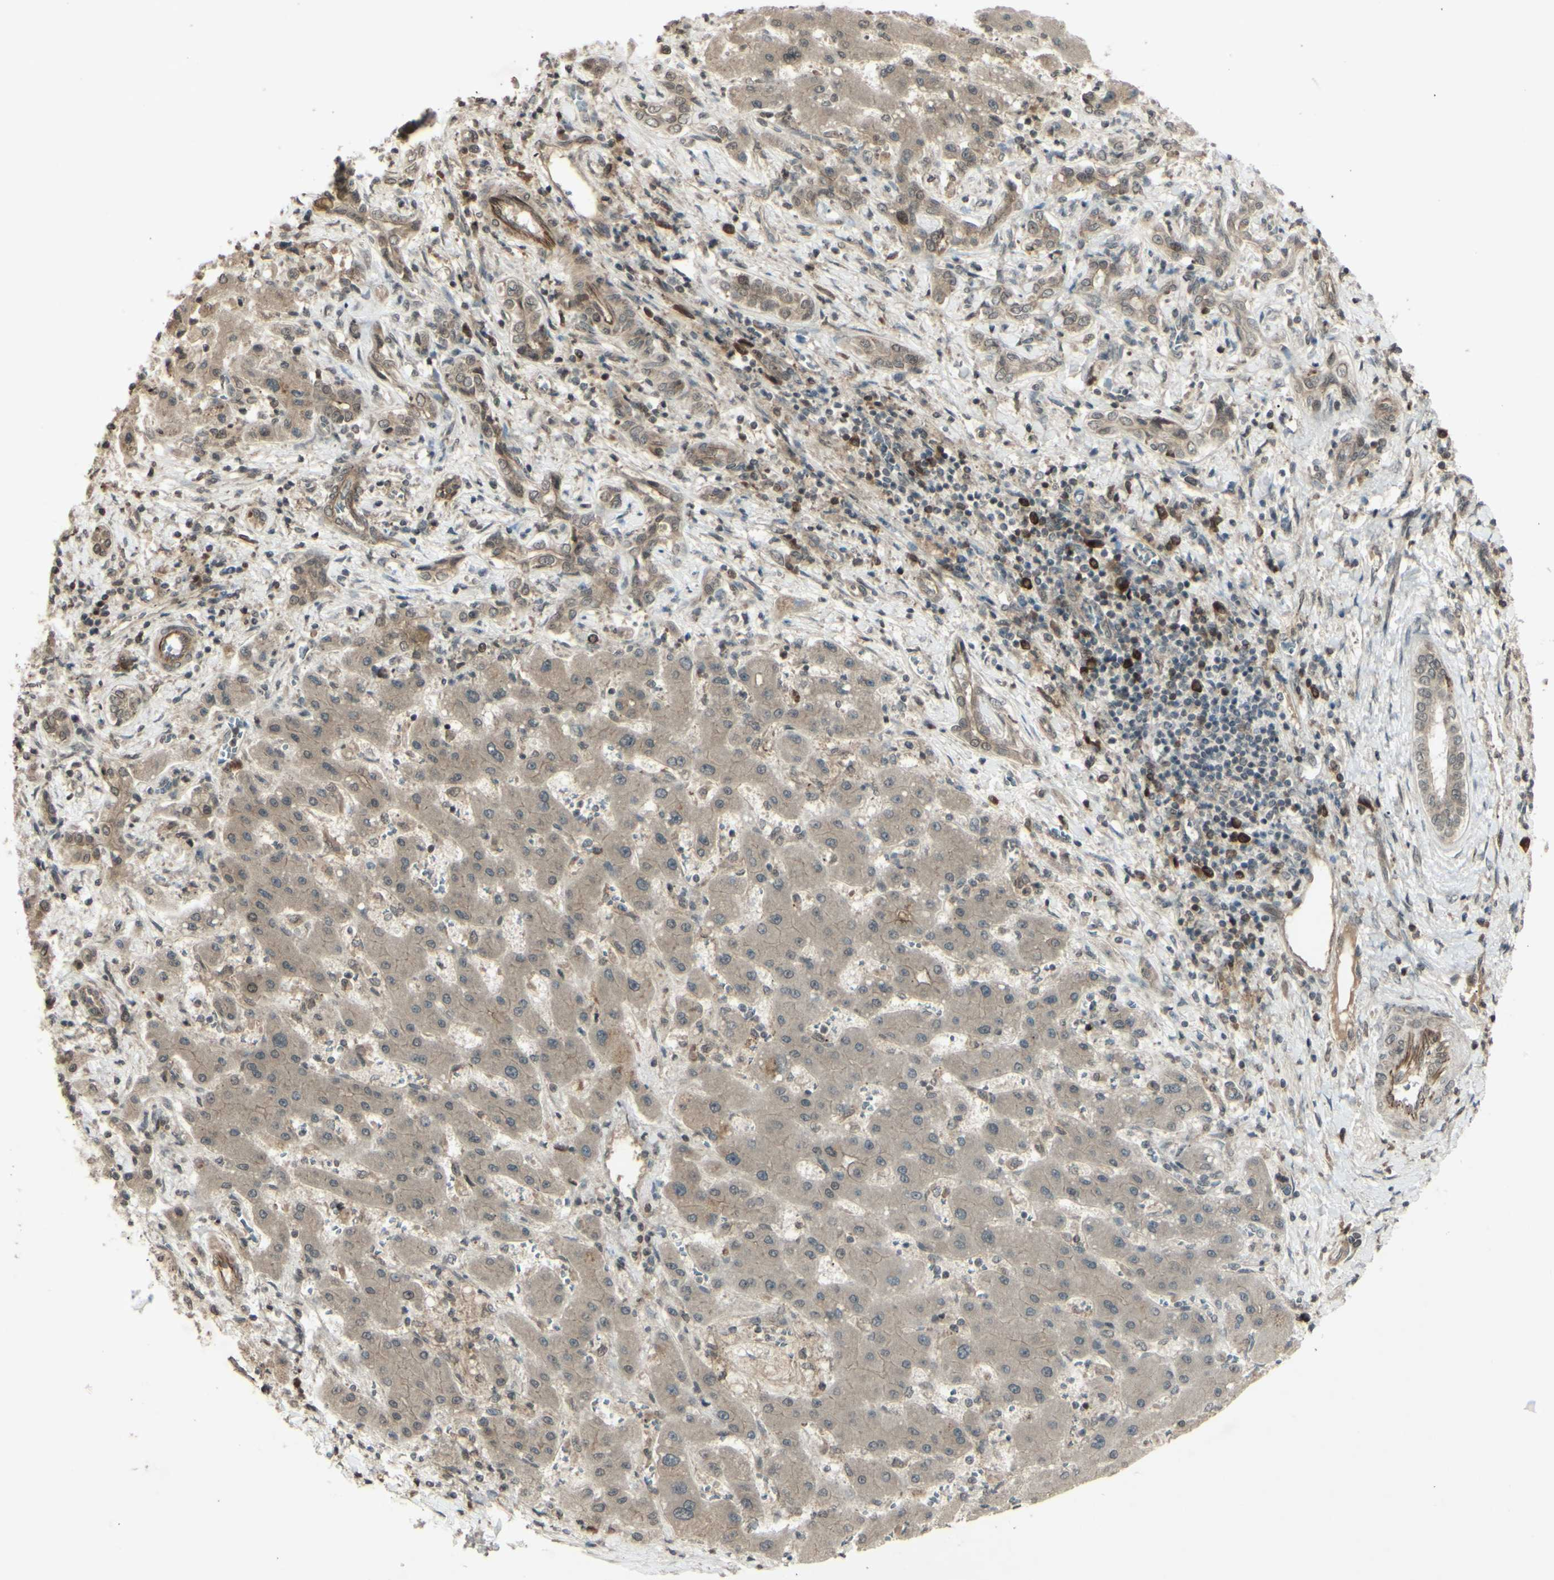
{"staining": {"intensity": "weak", "quantity": ">75%", "location": "cytoplasmic/membranous"}, "tissue": "liver cancer", "cell_type": "Tumor cells", "image_type": "cancer", "snomed": [{"axis": "morphology", "description": "Cholangiocarcinoma"}, {"axis": "topography", "description": "Liver"}], "caption": "Immunohistochemical staining of human liver cancer demonstrates low levels of weak cytoplasmic/membranous protein positivity in approximately >75% of tumor cells. (brown staining indicates protein expression, while blue staining denotes nuclei).", "gene": "BLNK", "patient": {"sex": "male", "age": 50}}